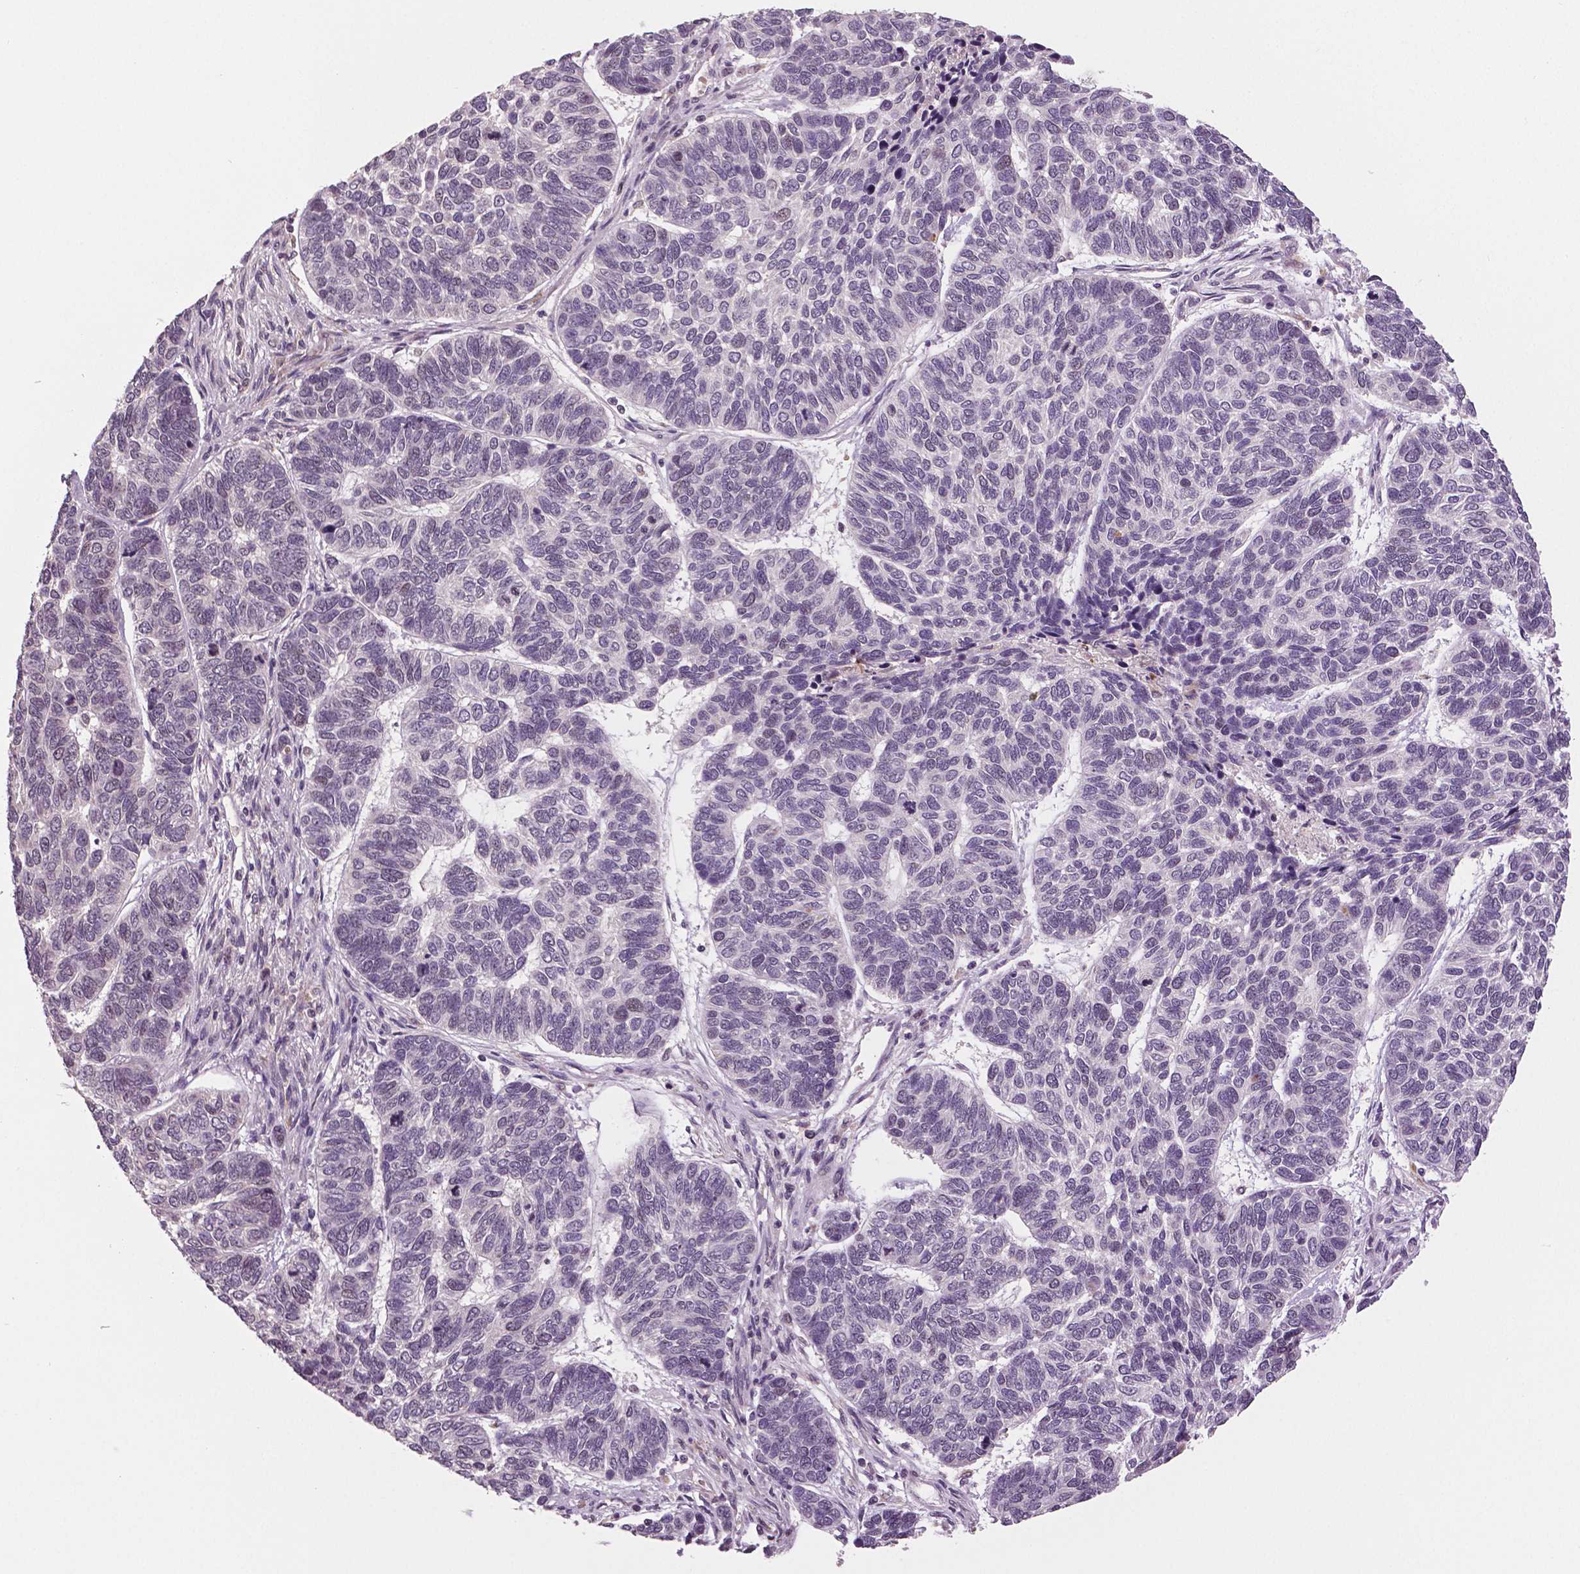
{"staining": {"intensity": "negative", "quantity": "none", "location": "none"}, "tissue": "skin cancer", "cell_type": "Tumor cells", "image_type": "cancer", "snomed": [{"axis": "morphology", "description": "Basal cell carcinoma"}, {"axis": "topography", "description": "Skin"}], "caption": "DAB (3,3'-diaminobenzidine) immunohistochemical staining of skin cancer displays no significant staining in tumor cells.", "gene": "MKI67", "patient": {"sex": "female", "age": 65}}